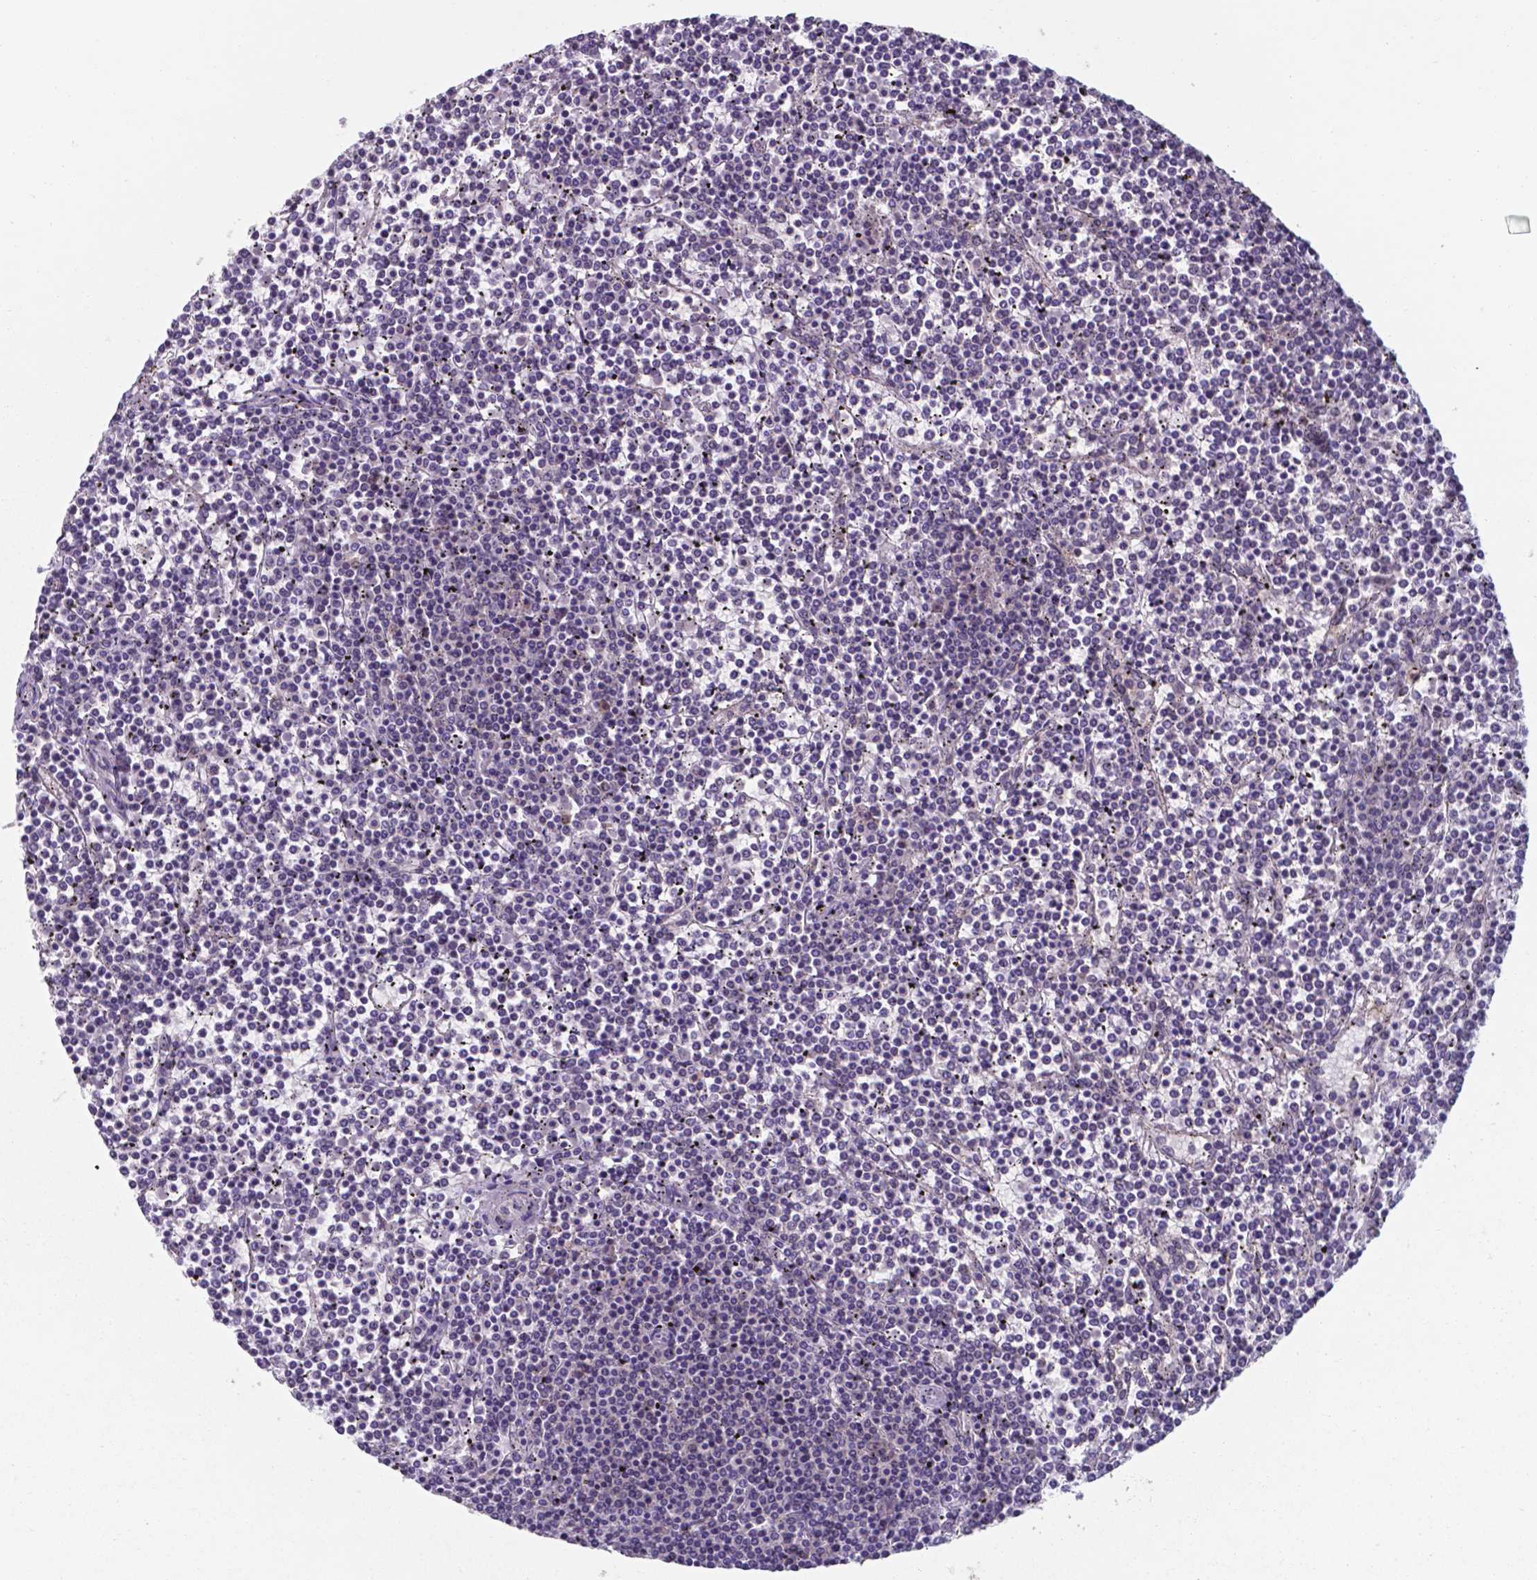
{"staining": {"intensity": "negative", "quantity": "none", "location": "none"}, "tissue": "lymphoma", "cell_type": "Tumor cells", "image_type": "cancer", "snomed": [{"axis": "morphology", "description": "Malignant lymphoma, non-Hodgkin's type, Low grade"}, {"axis": "topography", "description": "Spleen"}], "caption": "Immunohistochemistry (IHC) of human lymphoma demonstrates no positivity in tumor cells.", "gene": "UBE2E2", "patient": {"sex": "female", "age": 19}}